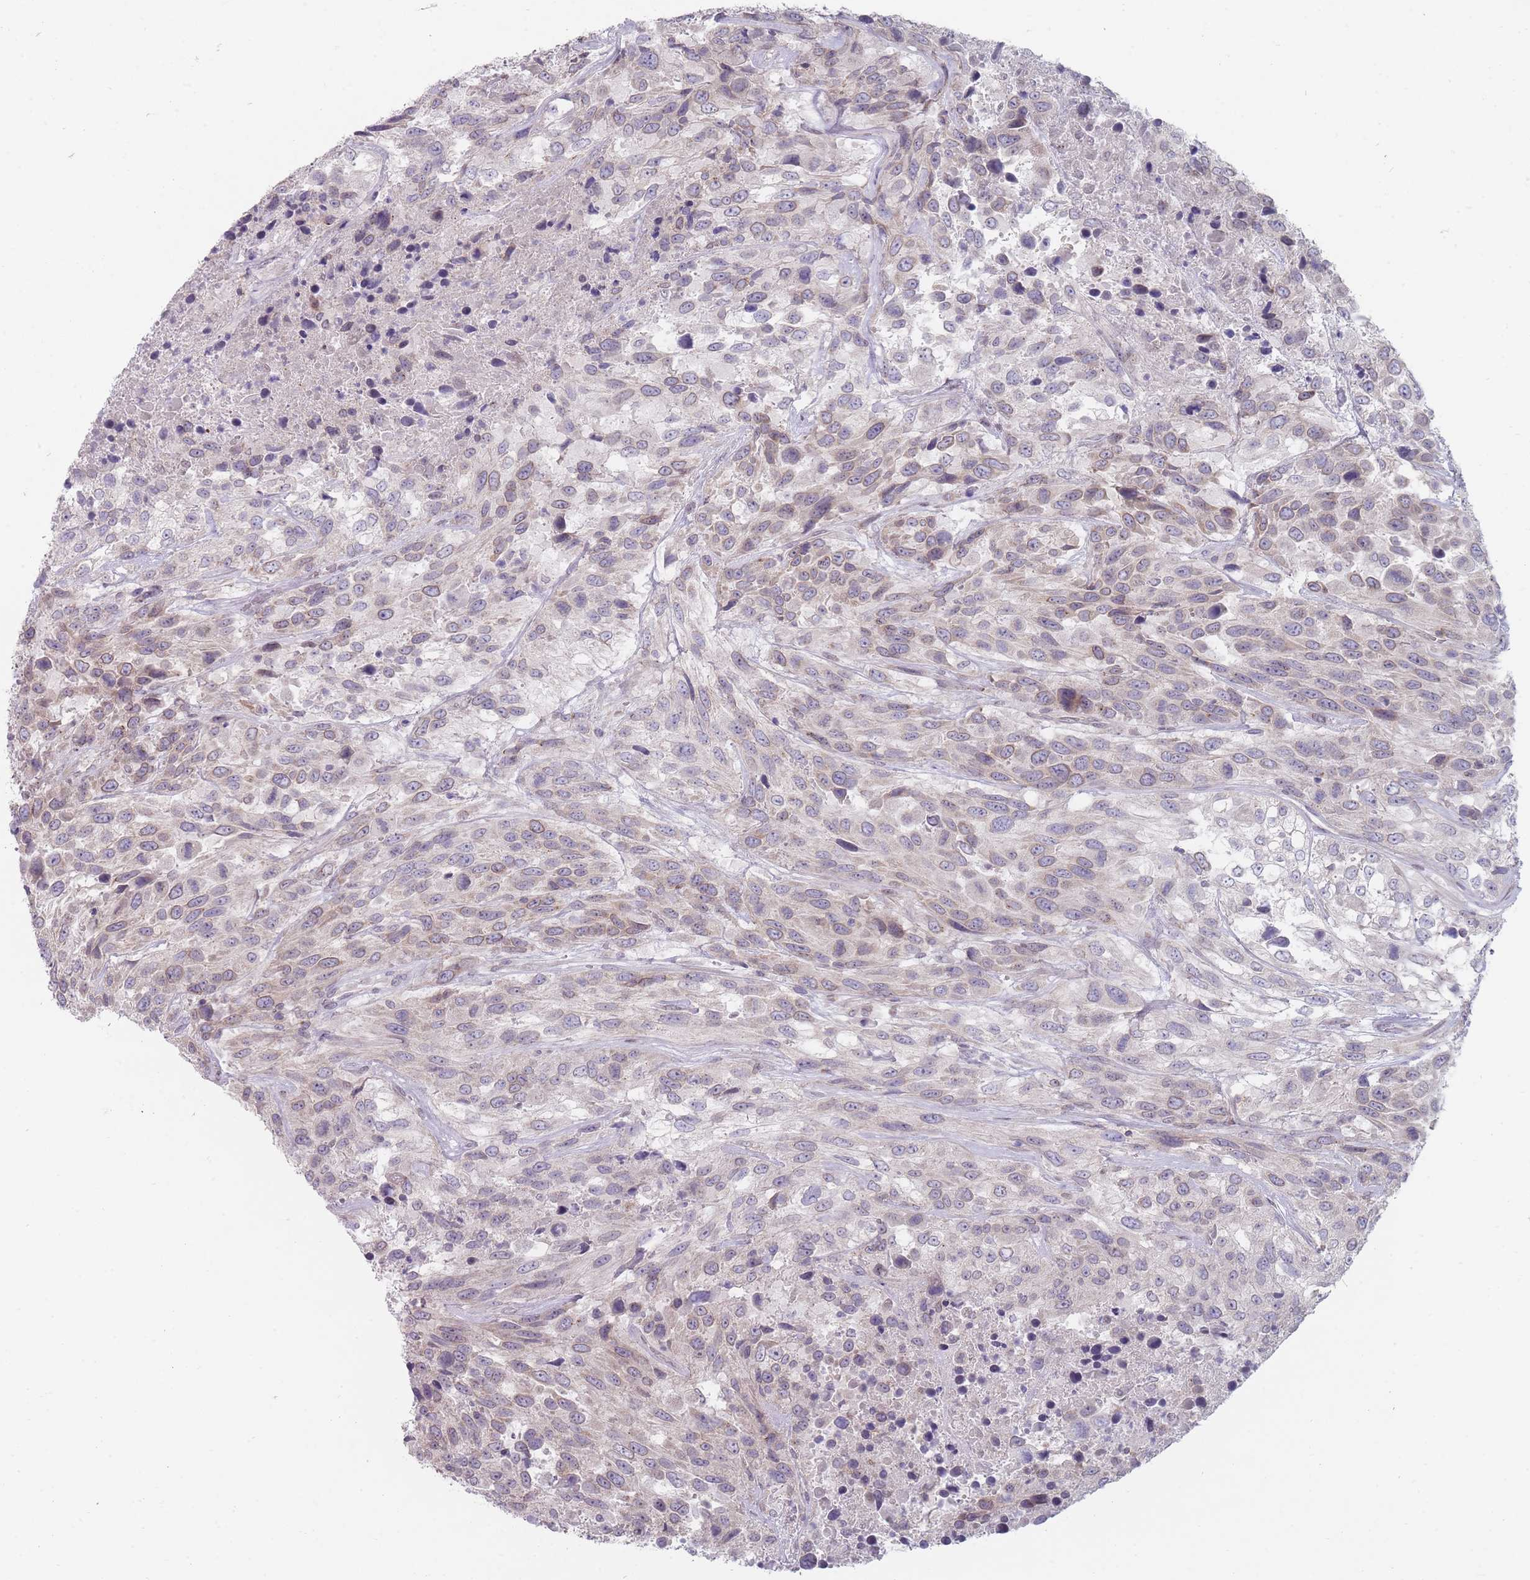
{"staining": {"intensity": "weak", "quantity": "<25%", "location": "cytoplasmic/membranous"}, "tissue": "urothelial cancer", "cell_type": "Tumor cells", "image_type": "cancer", "snomed": [{"axis": "morphology", "description": "Urothelial carcinoma, High grade"}, {"axis": "topography", "description": "Urinary bladder"}], "caption": "High-grade urothelial carcinoma was stained to show a protein in brown. There is no significant expression in tumor cells. (DAB (3,3'-diaminobenzidine) immunohistochemistry (IHC) with hematoxylin counter stain).", "gene": "PCDH12", "patient": {"sex": "female", "age": 70}}